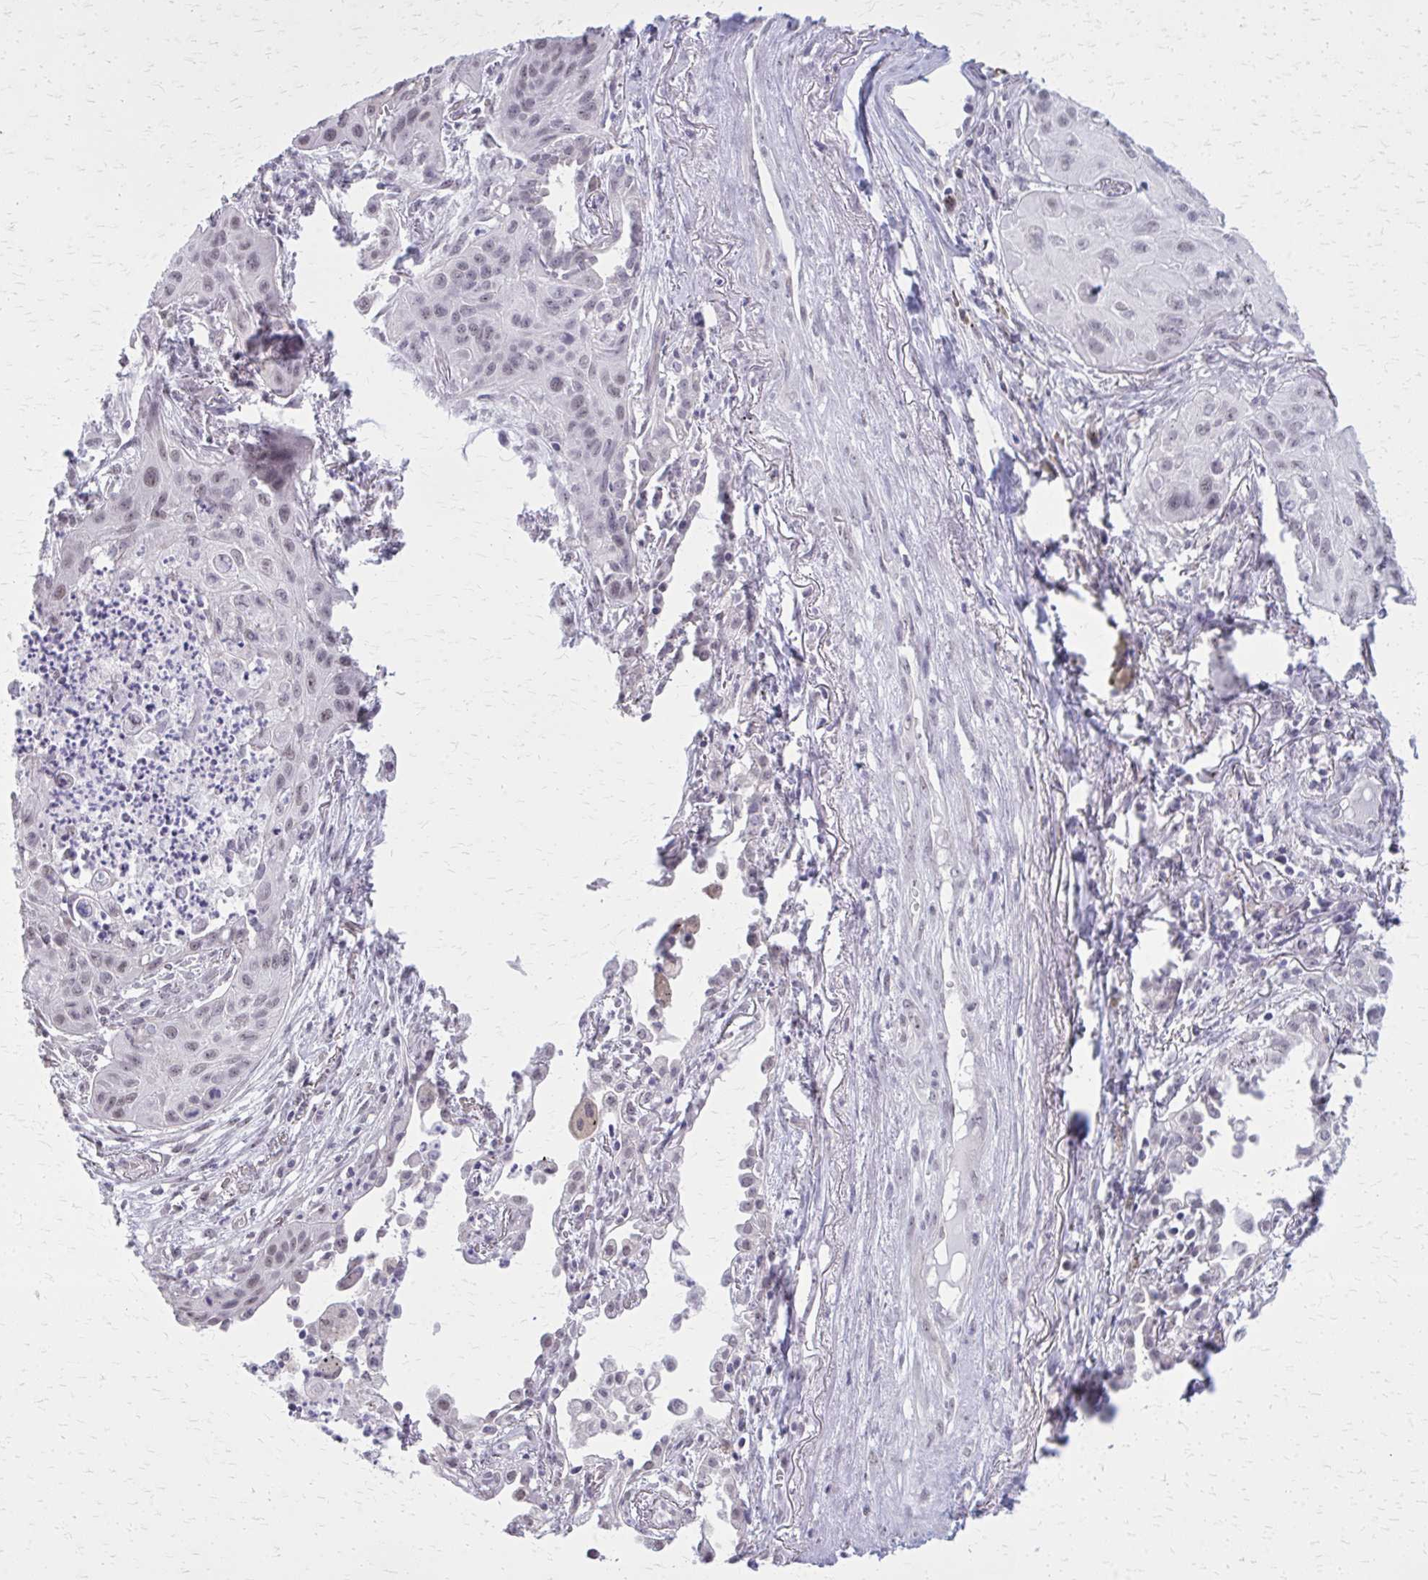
{"staining": {"intensity": "weak", "quantity": "<25%", "location": "nuclear"}, "tissue": "lung cancer", "cell_type": "Tumor cells", "image_type": "cancer", "snomed": [{"axis": "morphology", "description": "Squamous cell carcinoma, NOS"}, {"axis": "topography", "description": "Lung"}], "caption": "Immunohistochemistry (IHC) micrograph of neoplastic tissue: human lung squamous cell carcinoma stained with DAB (3,3'-diaminobenzidine) demonstrates no significant protein positivity in tumor cells. (Stains: DAB immunohistochemistry with hematoxylin counter stain, Microscopy: brightfield microscopy at high magnification).", "gene": "PLCB1", "patient": {"sex": "male", "age": 71}}